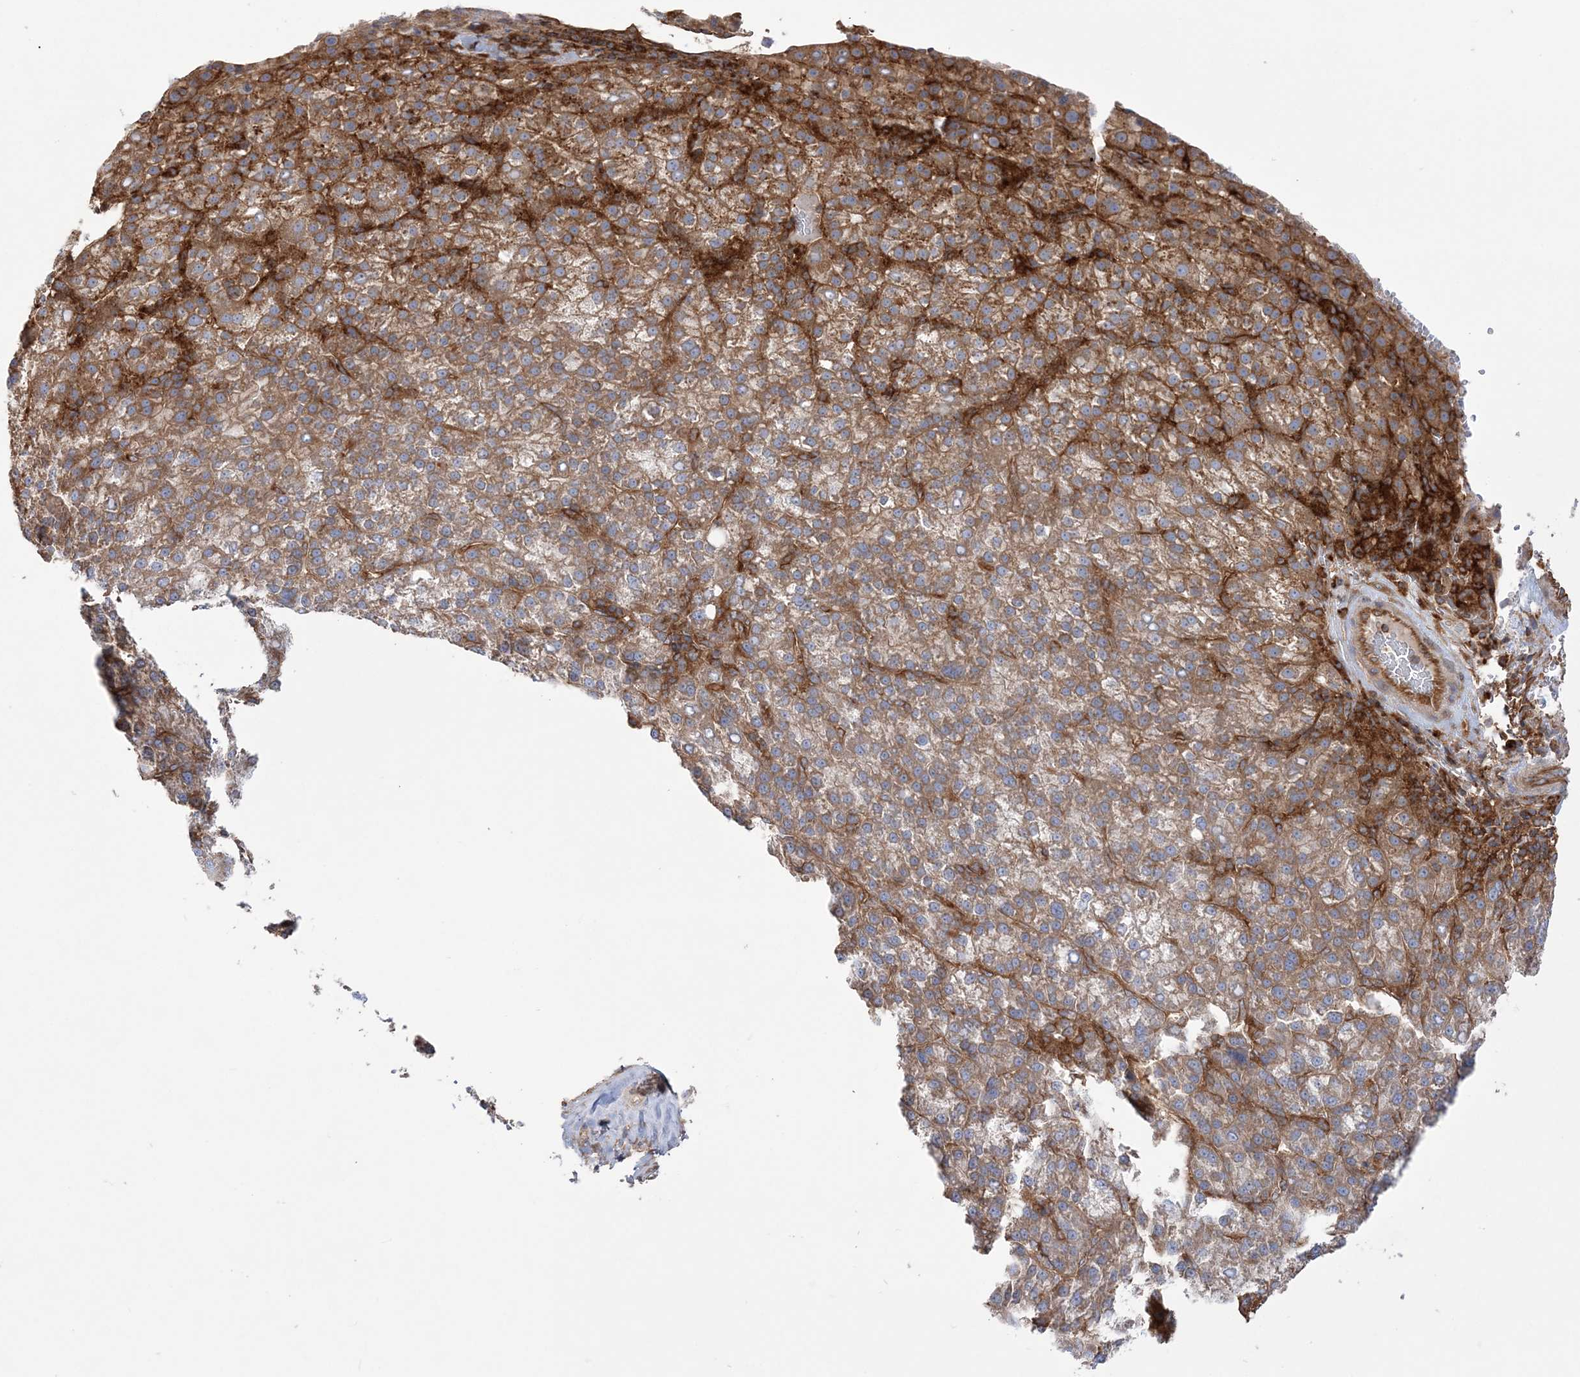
{"staining": {"intensity": "moderate", "quantity": ">75%", "location": "cytoplasmic/membranous"}, "tissue": "liver cancer", "cell_type": "Tumor cells", "image_type": "cancer", "snomed": [{"axis": "morphology", "description": "Carcinoma, Hepatocellular, NOS"}, {"axis": "topography", "description": "Liver"}], "caption": "Liver cancer stained for a protein demonstrates moderate cytoplasmic/membranous positivity in tumor cells. Using DAB (brown) and hematoxylin (blue) stains, captured at high magnification using brightfield microscopy.", "gene": "TBC1D5", "patient": {"sex": "female", "age": 58}}